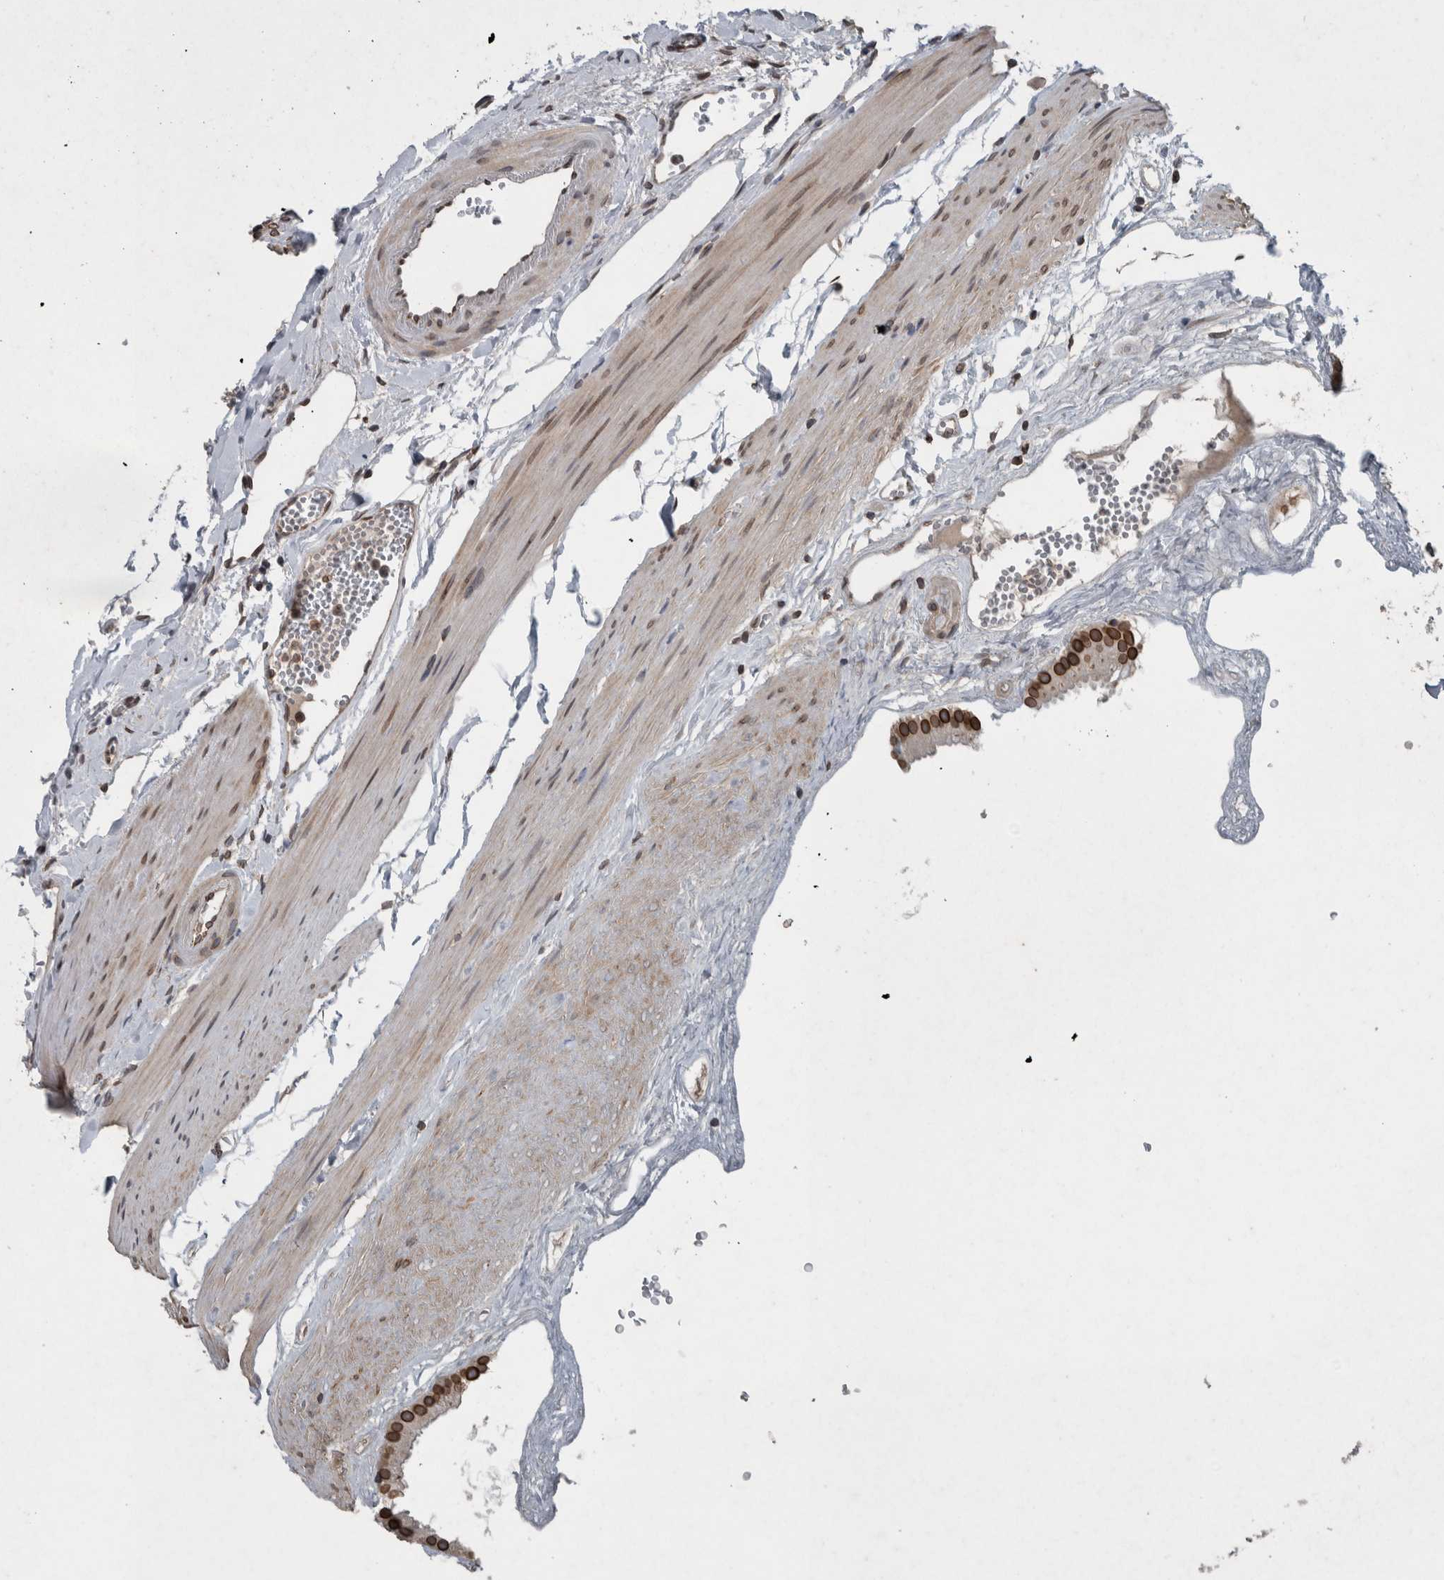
{"staining": {"intensity": "strong", "quantity": ">75%", "location": "cytoplasmic/membranous,nuclear"}, "tissue": "gallbladder", "cell_type": "Glandular cells", "image_type": "normal", "snomed": [{"axis": "morphology", "description": "Normal tissue, NOS"}, {"axis": "topography", "description": "Gallbladder"}], "caption": "Normal gallbladder shows strong cytoplasmic/membranous,nuclear positivity in approximately >75% of glandular cells, visualized by immunohistochemistry.", "gene": "RANBP2", "patient": {"sex": "female", "age": 64}}